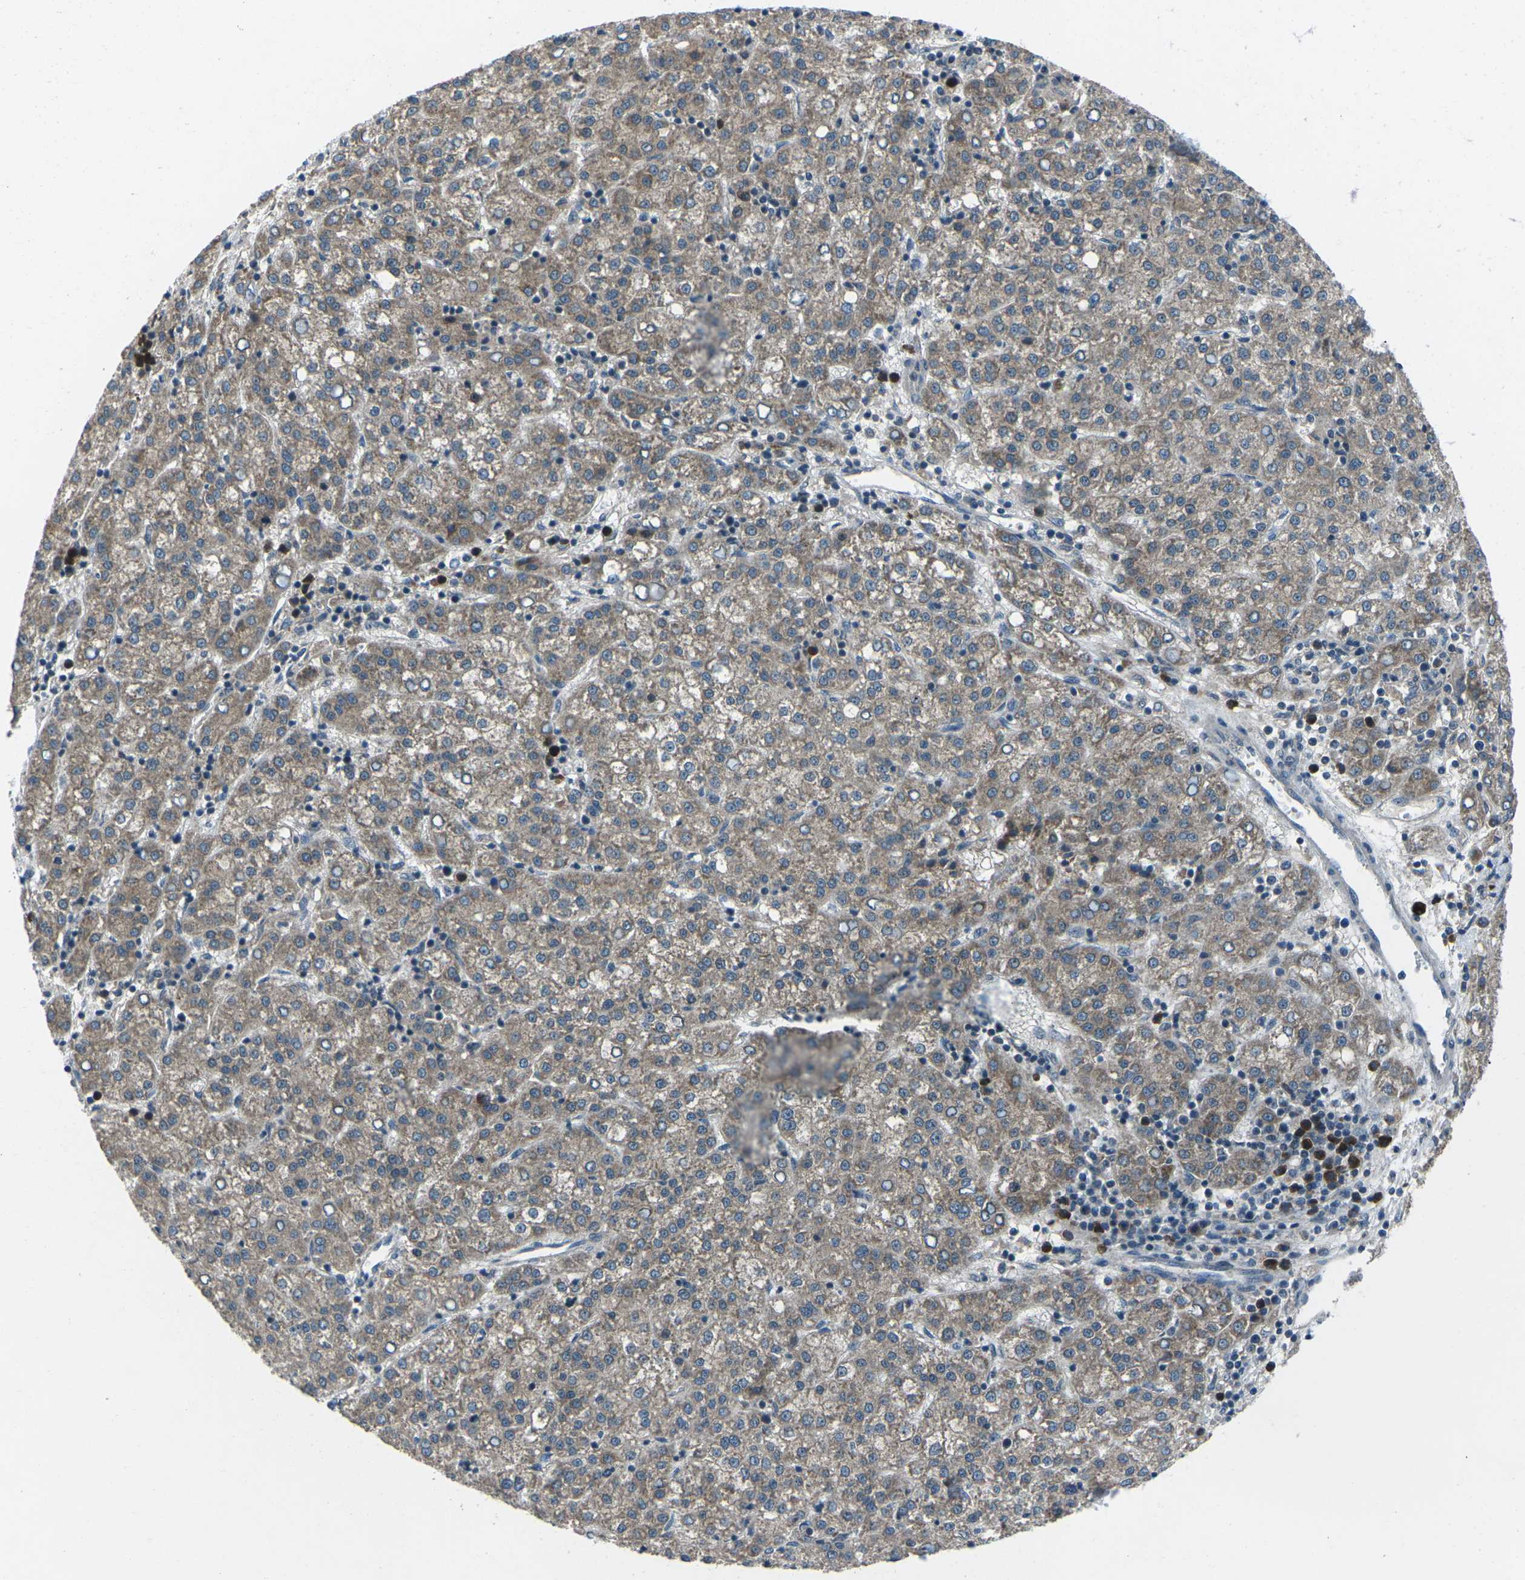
{"staining": {"intensity": "moderate", "quantity": ">75%", "location": "cytoplasmic/membranous"}, "tissue": "liver cancer", "cell_type": "Tumor cells", "image_type": "cancer", "snomed": [{"axis": "morphology", "description": "Carcinoma, Hepatocellular, NOS"}, {"axis": "topography", "description": "Liver"}], "caption": "Human hepatocellular carcinoma (liver) stained with a protein marker shows moderate staining in tumor cells.", "gene": "CDK16", "patient": {"sex": "female", "age": 58}}